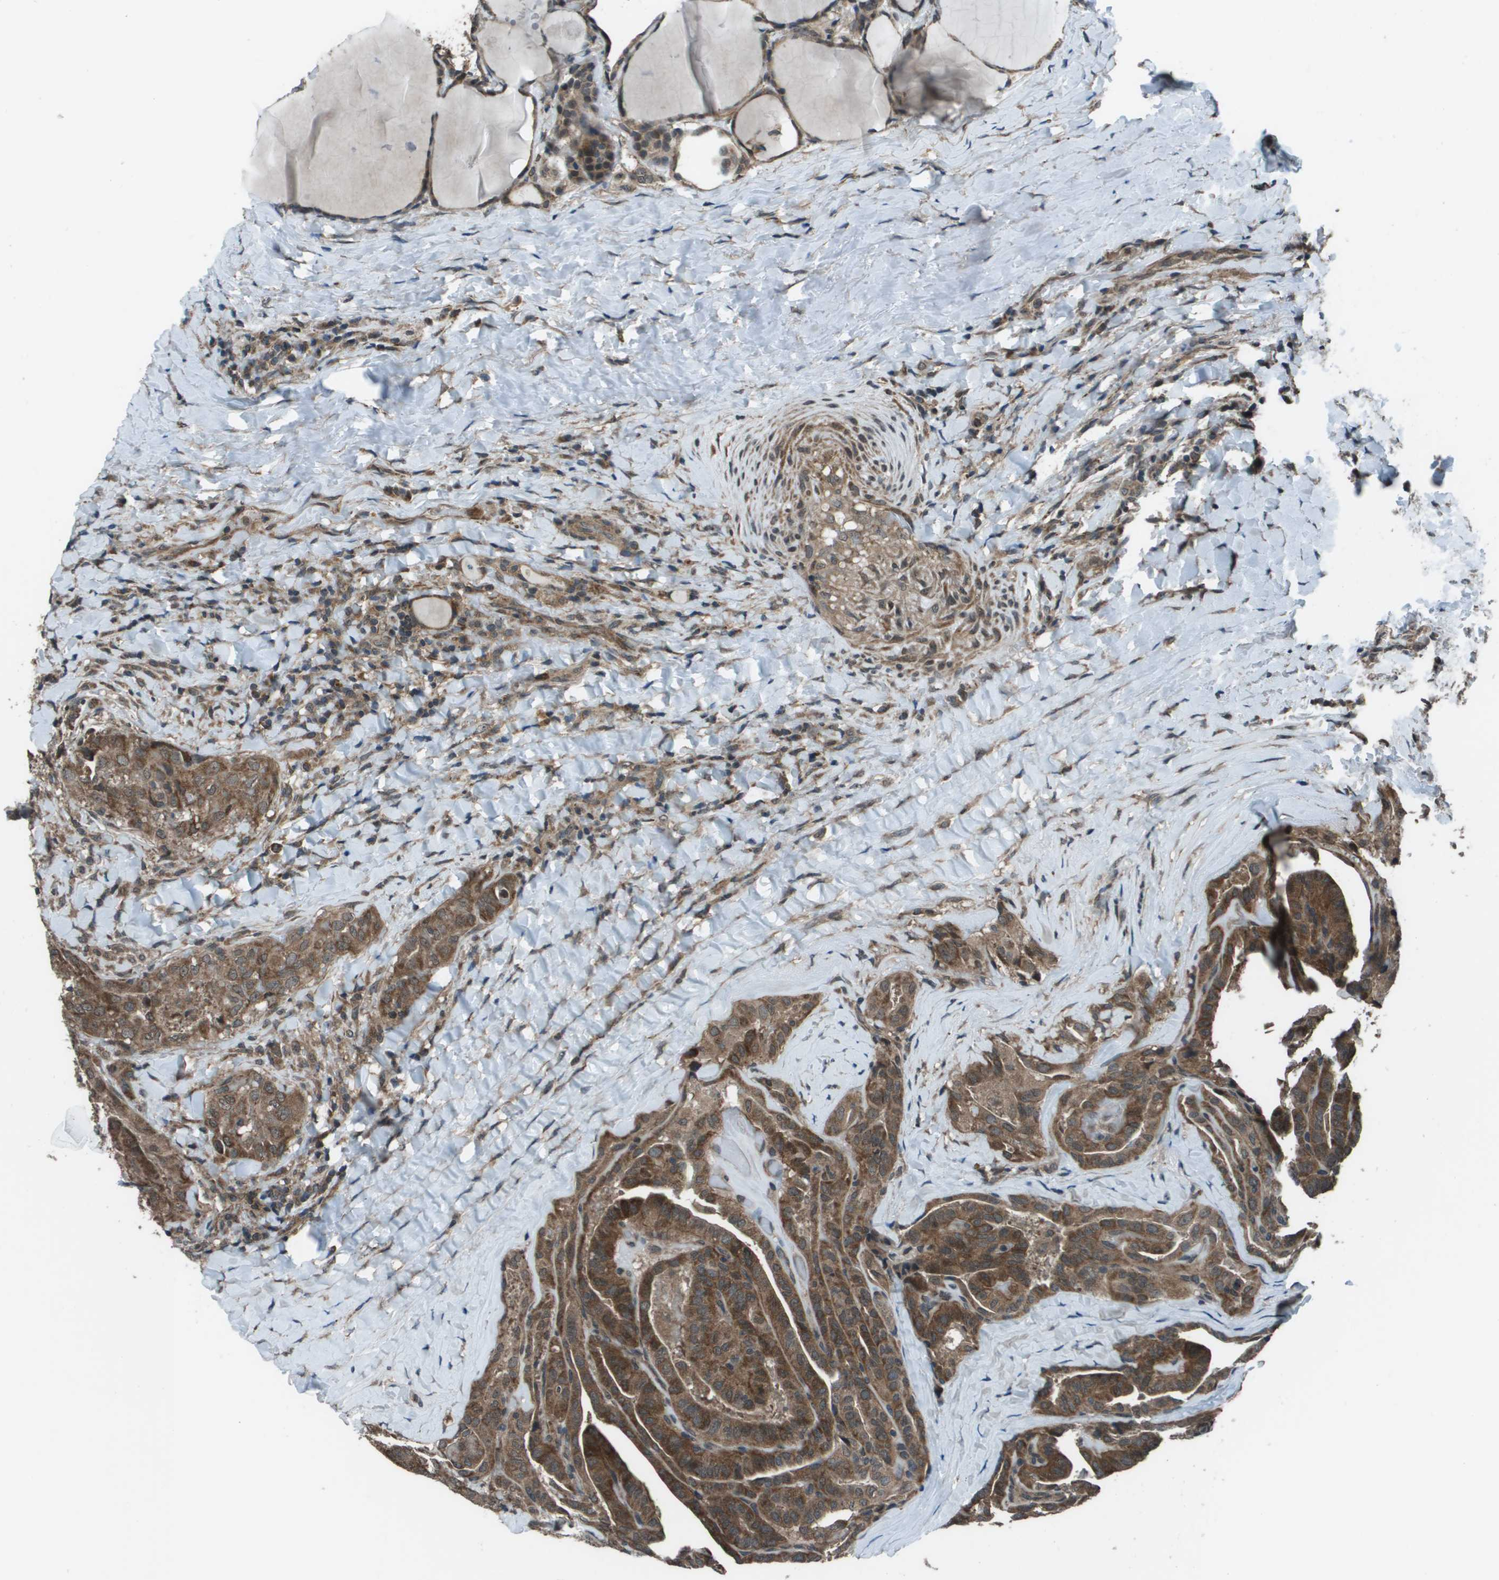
{"staining": {"intensity": "strong", "quantity": ">75%", "location": "cytoplasmic/membranous"}, "tissue": "thyroid cancer", "cell_type": "Tumor cells", "image_type": "cancer", "snomed": [{"axis": "morphology", "description": "Papillary adenocarcinoma, NOS"}, {"axis": "topography", "description": "Thyroid gland"}], "caption": "IHC (DAB) staining of thyroid cancer (papillary adenocarcinoma) reveals strong cytoplasmic/membranous protein expression in about >75% of tumor cells.", "gene": "PPFIA1", "patient": {"sex": "male", "age": 77}}